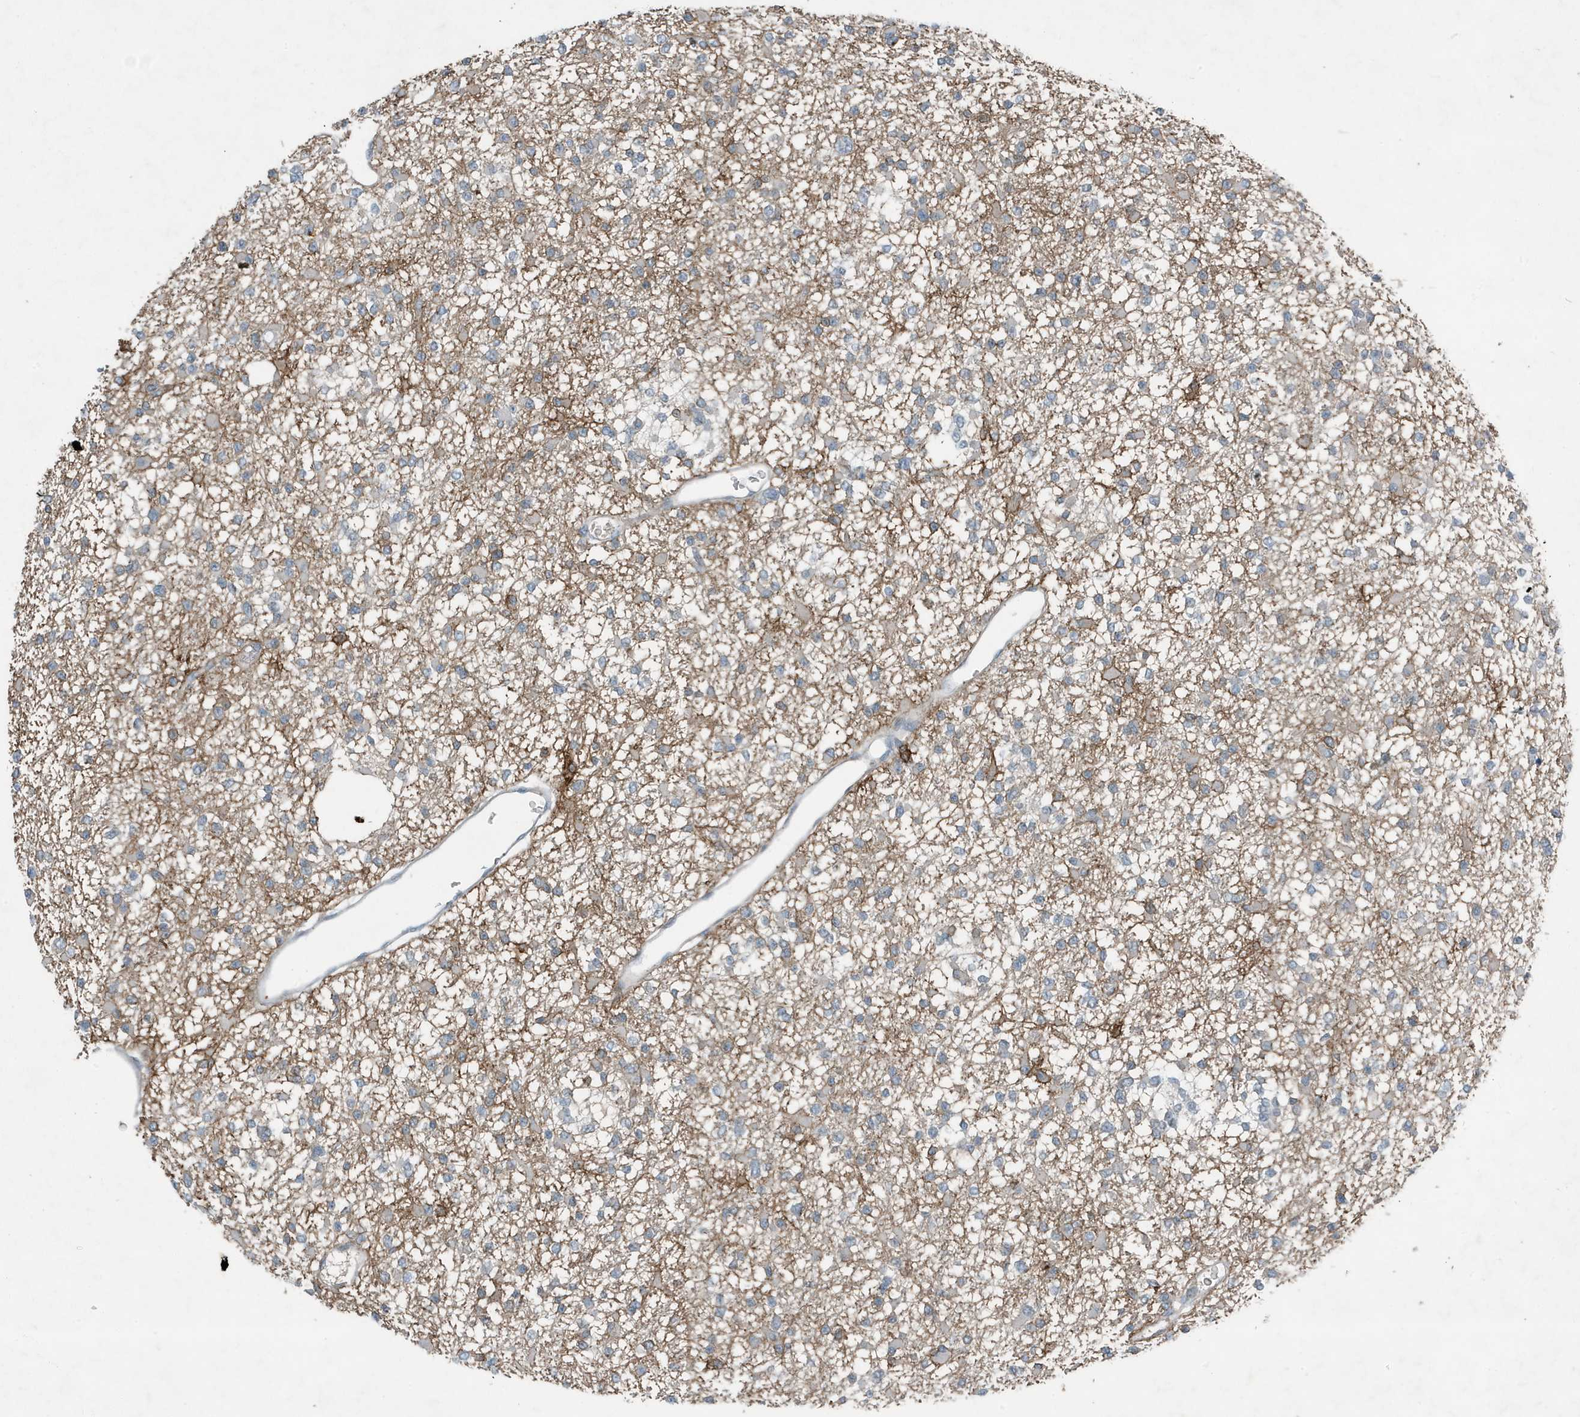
{"staining": {"intensity": "moderate", "quantity": "<25%", "location": "cytoplasmic/membranous"}, "tissue": "glioma", "cell_type": "Tumor cells", "image_type": "cancer", "snomed": [{"axis": "morphology", "description": "Glioma, malignant, Low grade"}, {"axis": "topography", "description": "Brain"}], "caption": "Immunohistochemistry (IHC) image of neoplastic tissue: glioma stained using immunohistochemistry reveals low levels of moderate protein expression localized specifically in the cytoplasmic/membranous of tumor cells, appearing as a cytoplasmic/membranous brown color.", "gene": "DAPP1", "patient": {"sex": "female", "age": 22}}